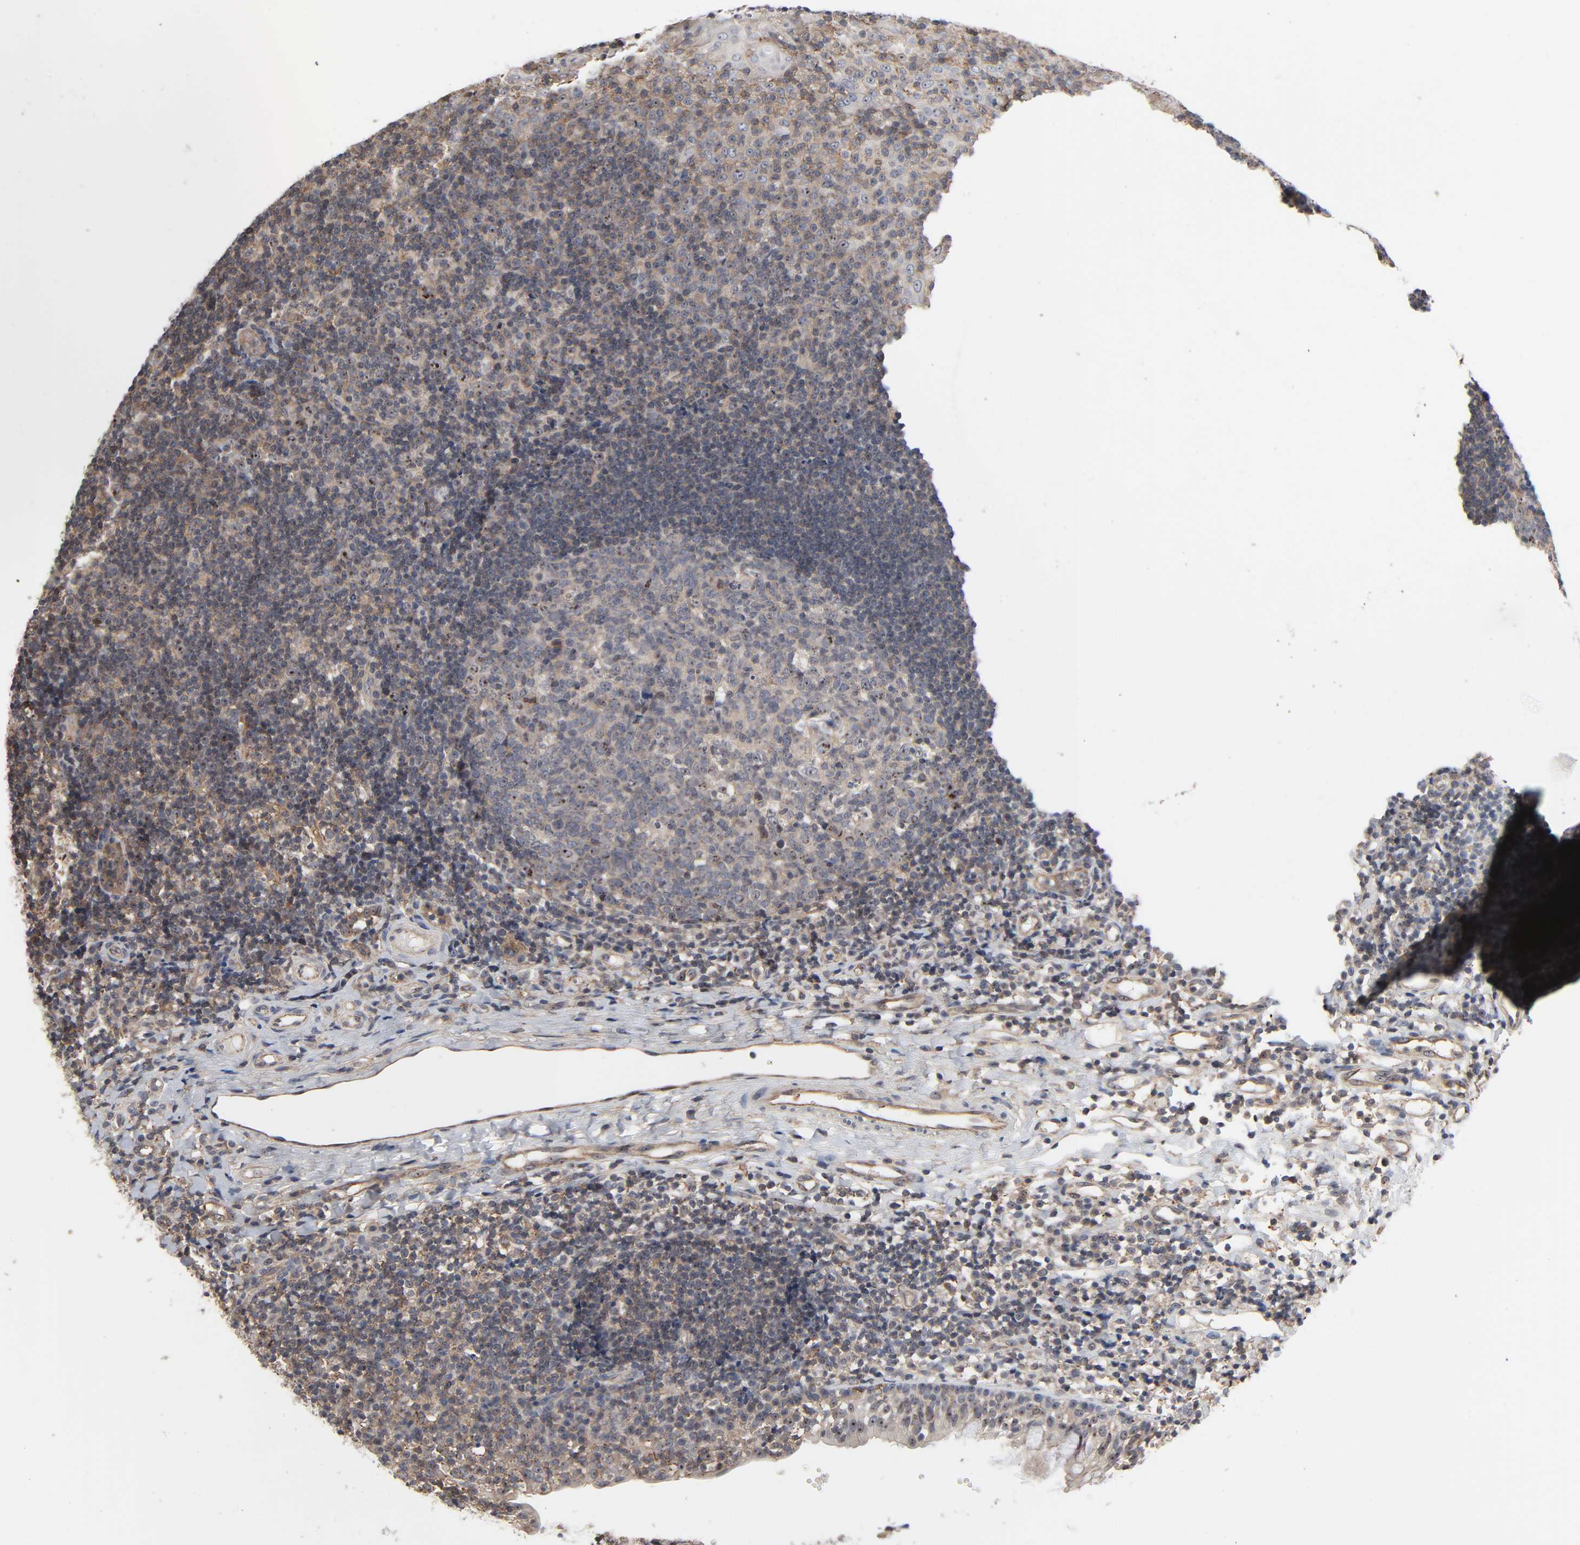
{"staining": {"intensity": "weak", "quantity": "25%-75%", "location": "cytoplasmic/membranous"}, "tissue": "tonsil", "cell_type": "Germinal center cells", "image_type": "normal", "snomed": [{"axis": "morphology", "description": "Normal tissue, NOS"}, {"axis": "topography", "description": "Tonsil"}], "caption": "Tonsil stained with a brown dye exhibits weak cytoplasmic/membranous positive expression in approximately 25%-75% of germinal center cells.", "gene": "DDX10", "patient": {"sex": "female", "age": 40}}